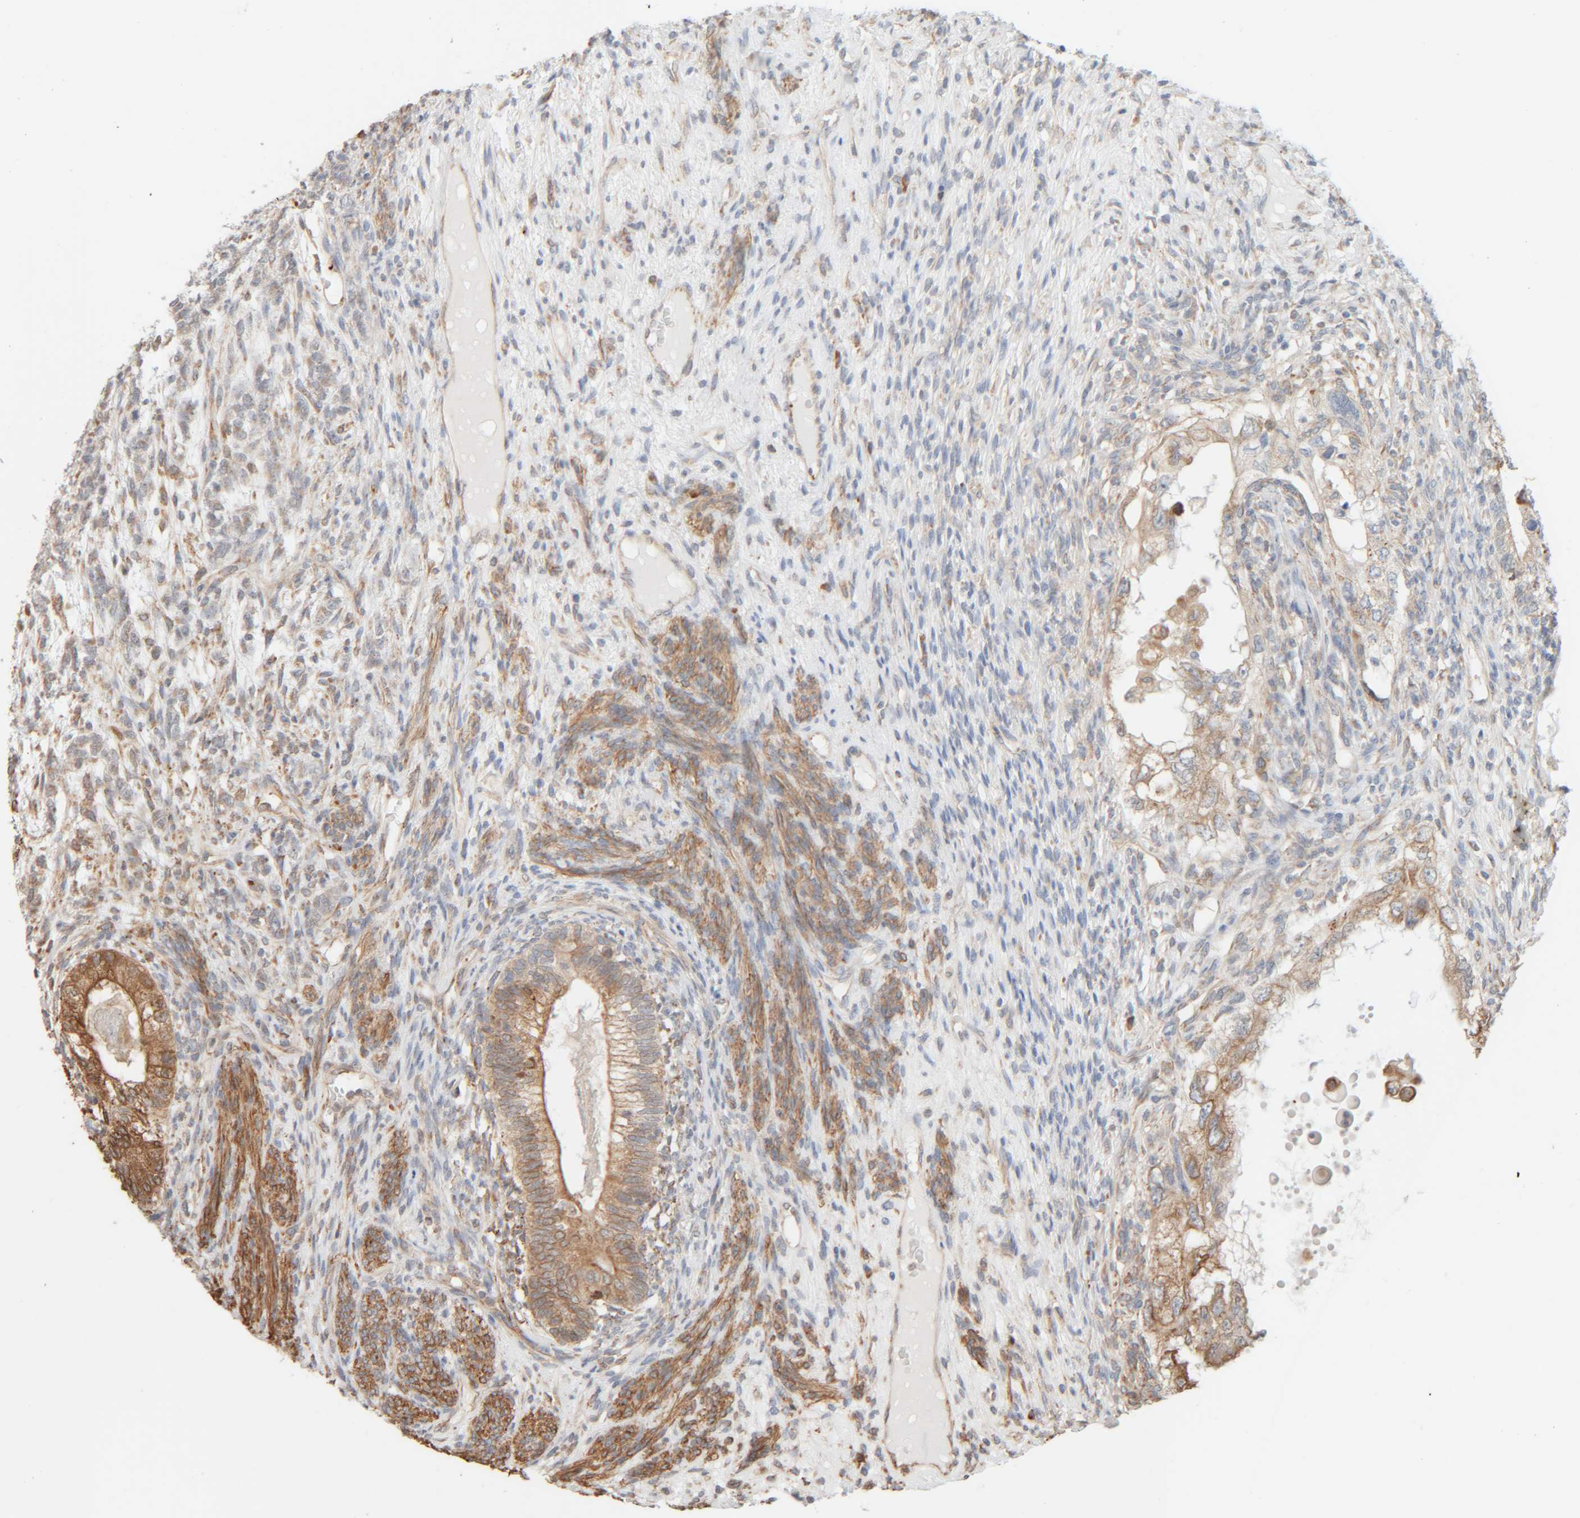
{"staining": {"intensity": "moderate", "quantity": ">75%", "location": "cytoplasmic/membranous"}, "tissue": "testis cancer", "cell_type": "Tumor cells", "image_type": "cancer", "snomed": [{"axis": "morphology", "description": "Seminoma, NOS"}, {"axis": "topography", "description": "Testis"}], "caption": "A brown stain highlights moderate cytoplasmic/membranous staining of a protein in human testis seminoma tumor cells.", "gene": "INTS1", "patient": {"sex": "male", "age": 28}}